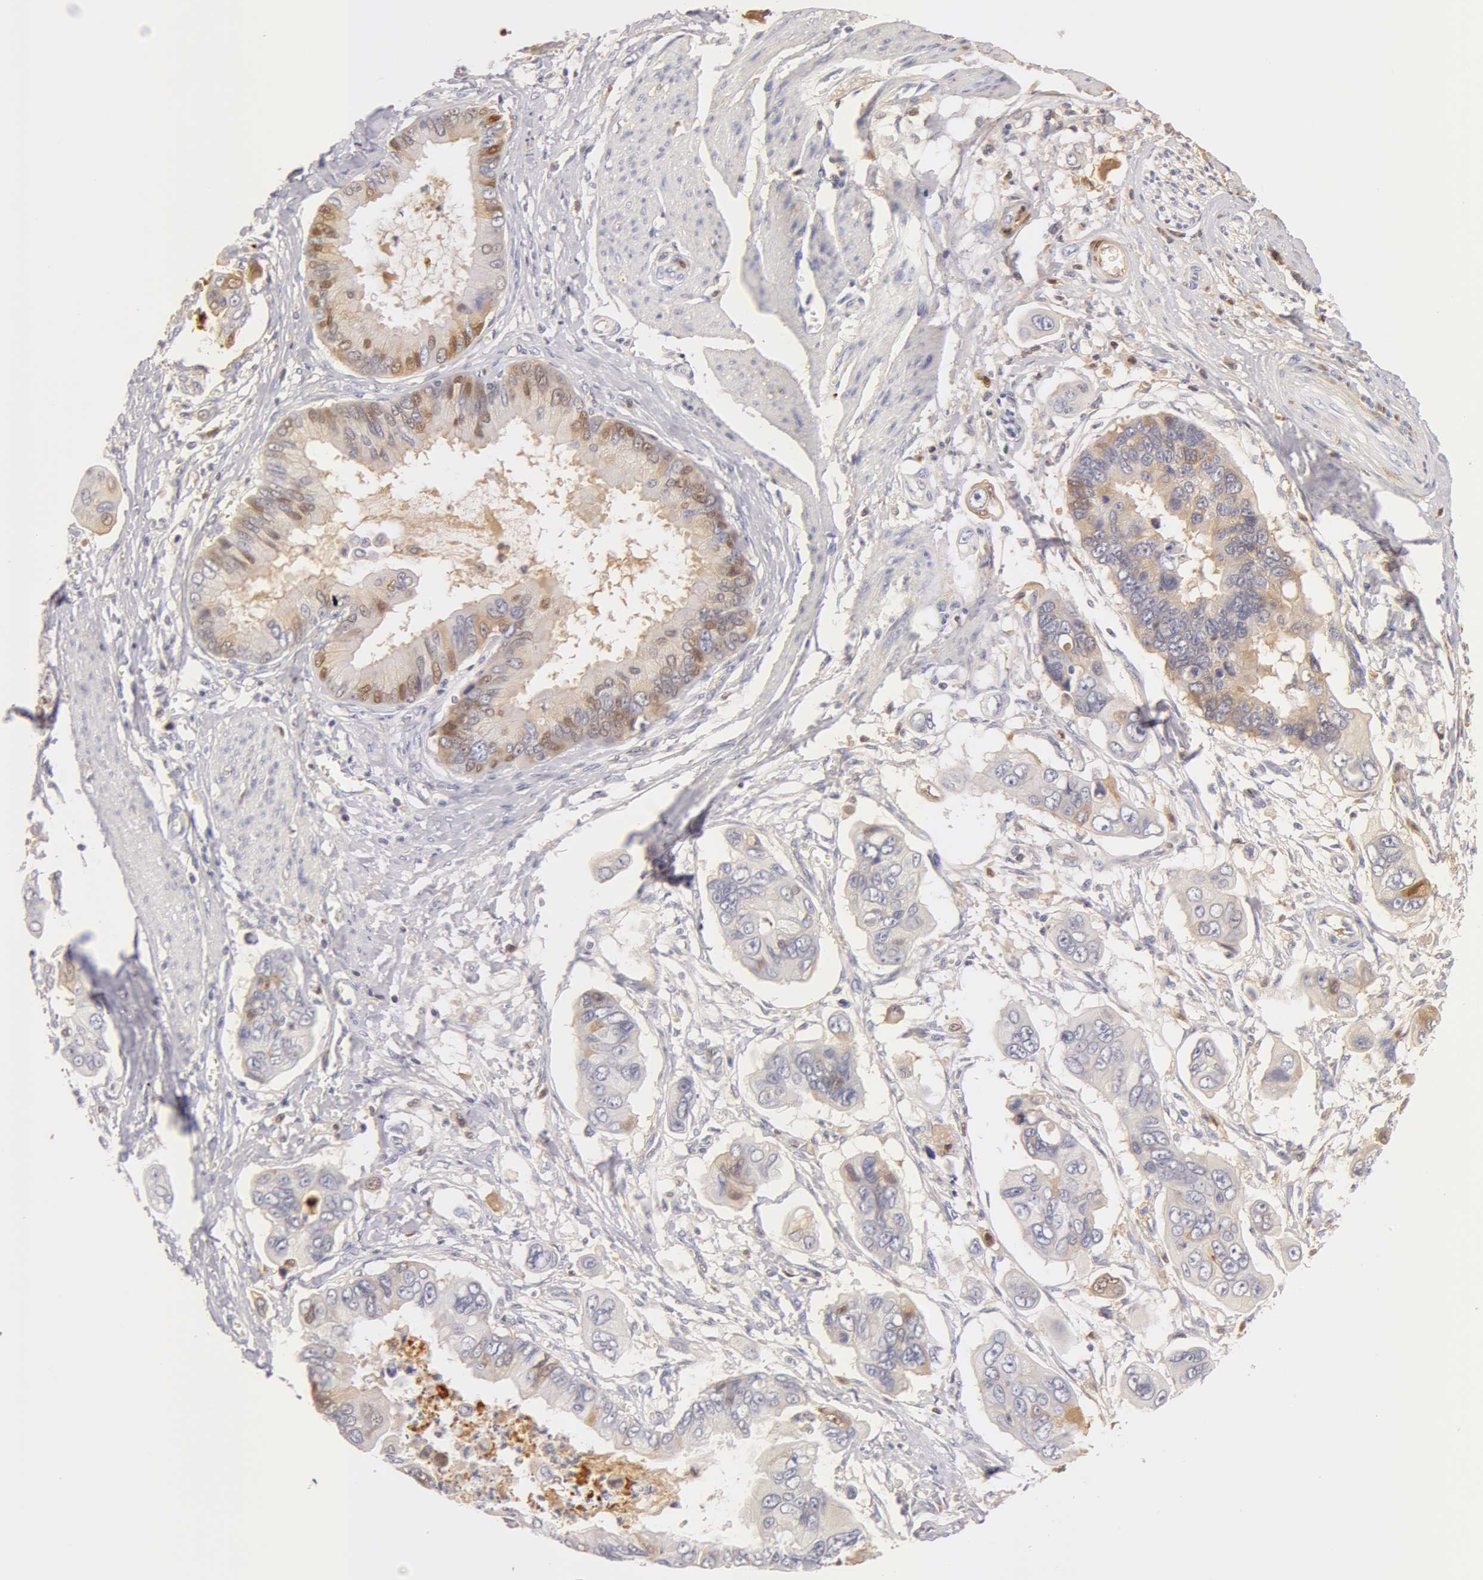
{"staining": {"intensity": "negative", "quantity": "none", "location": "none"}, "tissue": "stomach cancer", "cell_type": "Tumor cells", "image_type": "cancer", "snomed": [{"axis": "morphology", "description": "Adenocarcinoma, NOS"}, {"axis": "topography", "description": "Stomach, upper"}], "caption": "A photomicrograph of human stomach adenocarcinoma is negative for staining in tumor cells.", "gene": "AHSG", "patient": {"sex": "male", "age": 80}}